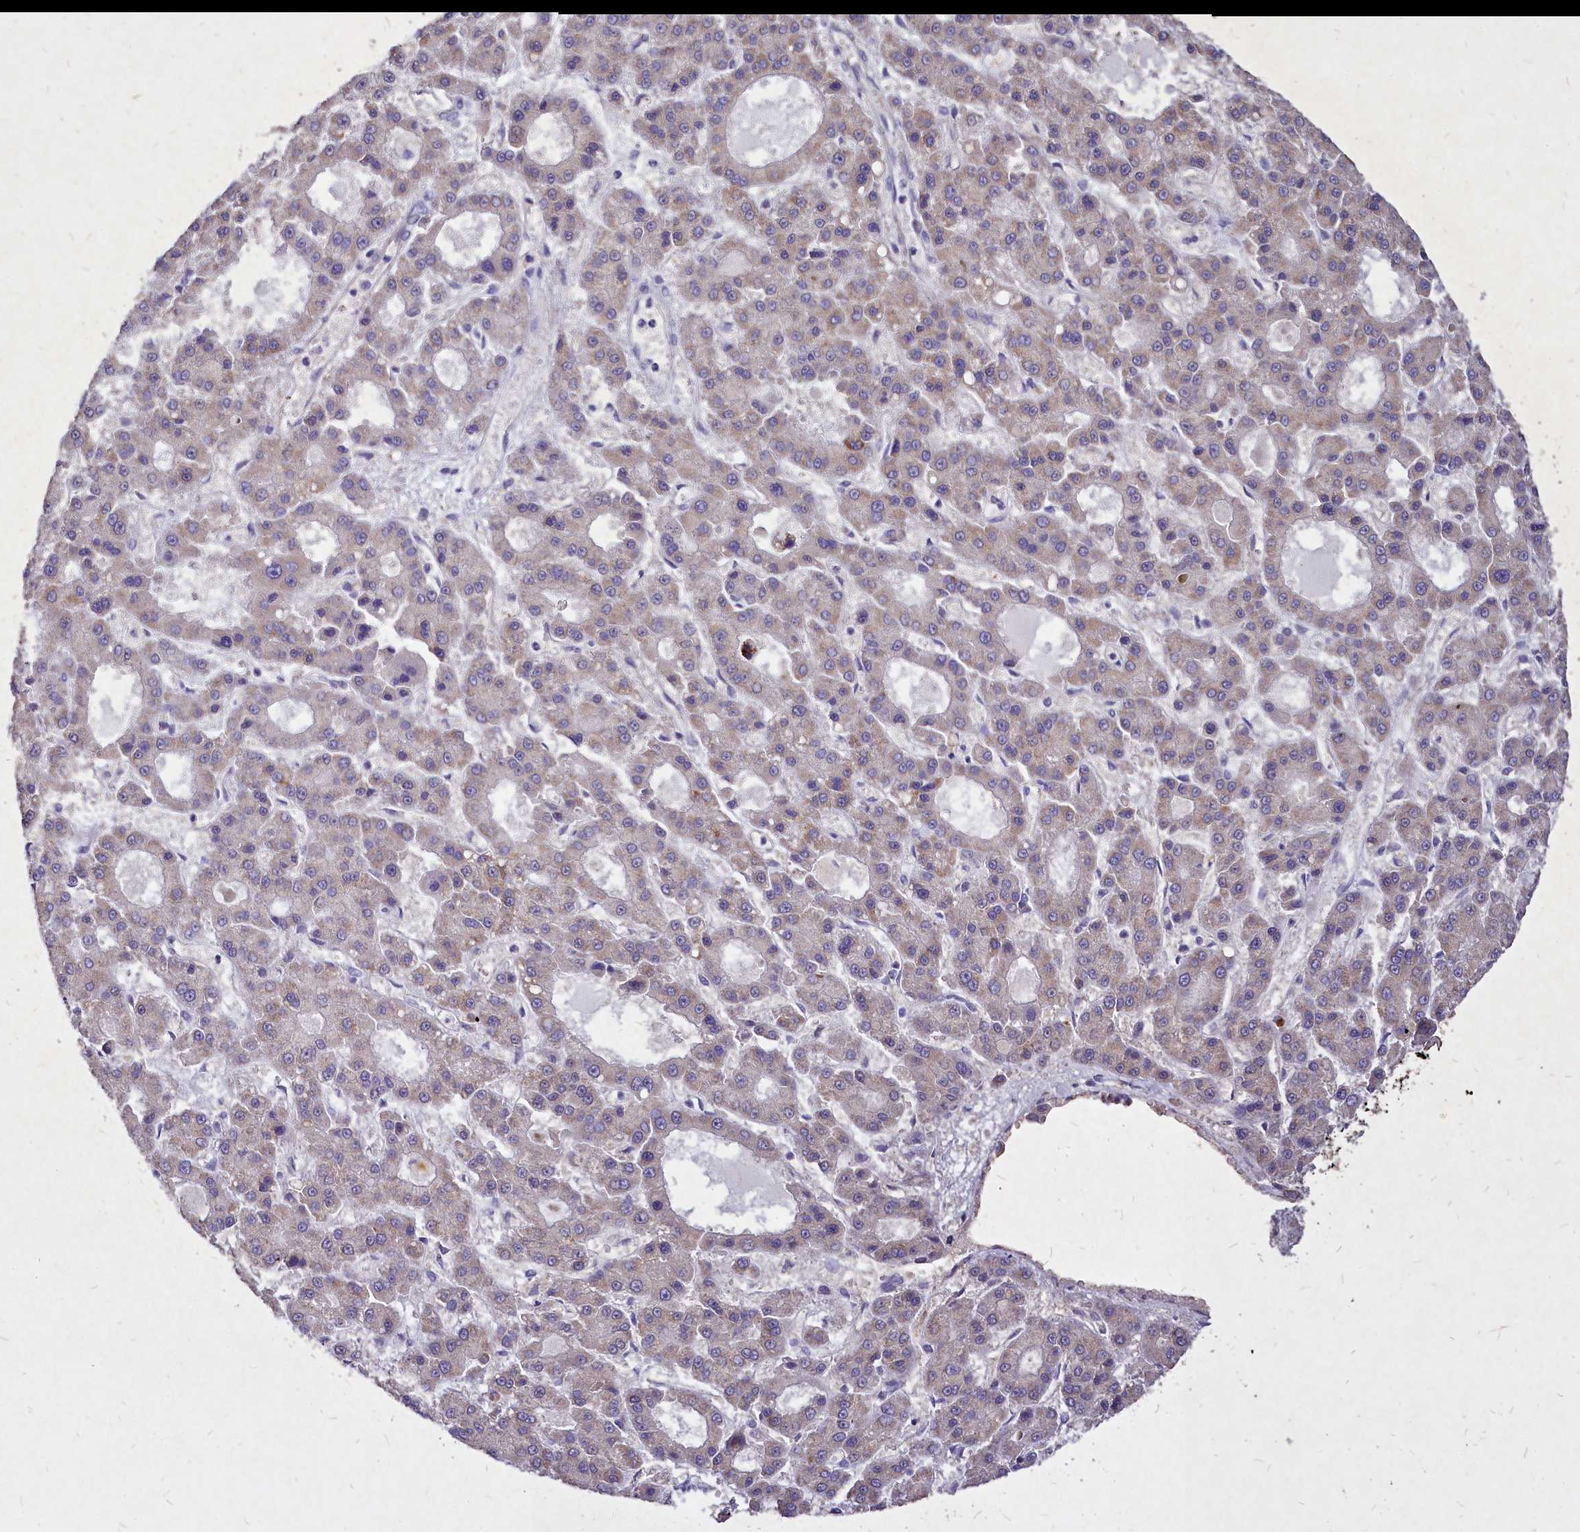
{"staining": {"intensity": "weak", "quantity": "<25%", "location": "cytoplasmic/membranous"}, "tissue": "liver cancer", "cell_type": "Tumor cells", "image_type": "cancer", "snomed": [{"axis": "morphology", "description": "Carcinoma, Hepatocellular, NOS"}, {"axis": "topography", "description": "Liver"}], "caption": "Photomicrograph shows no protein staining in tumor cells of liver hepatocellular carcinoma tissue. (DAB immunohistochemistry (IHC), high magnification).", "gene": "SKA1", "patient": {"sex": "male", "age": 70}}